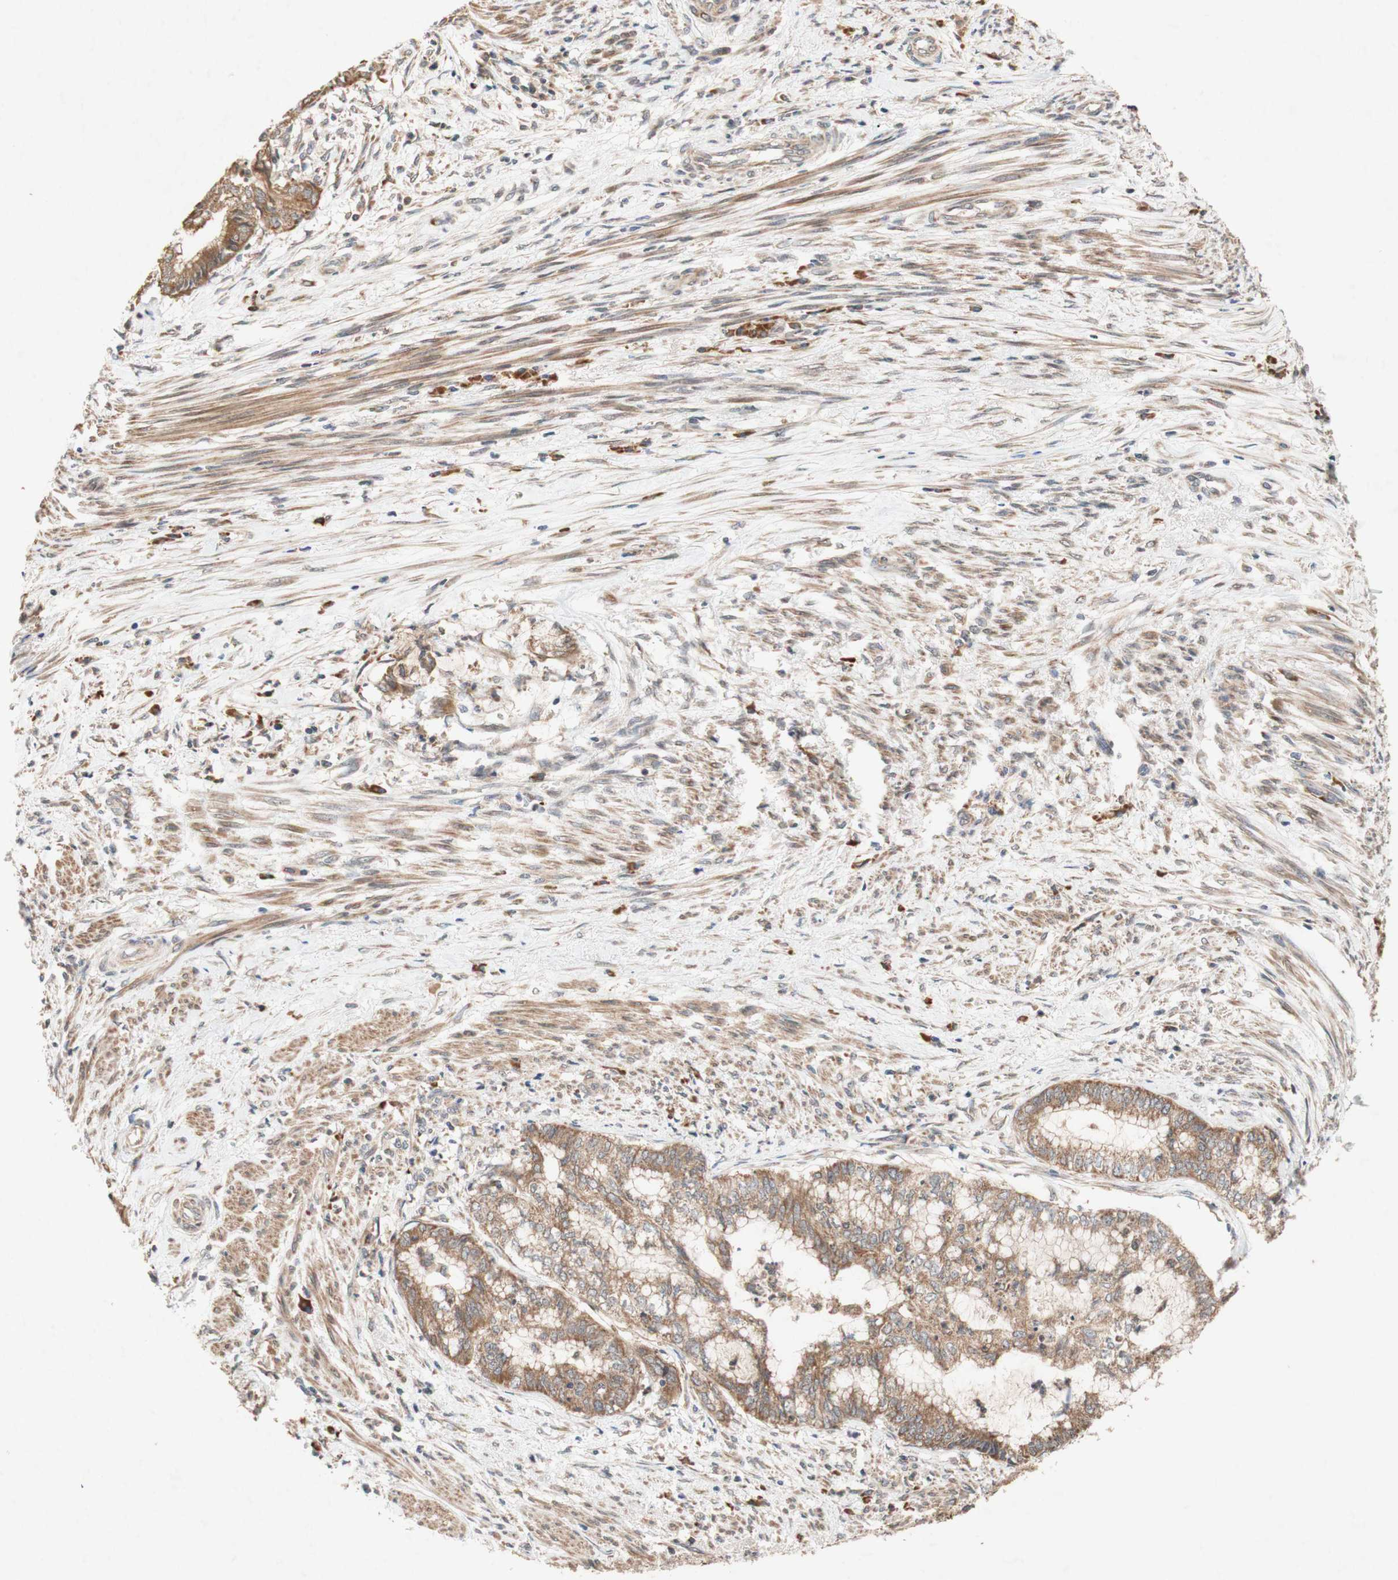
{"staining": {"intensity": "moderate", "quantity": ">75%", "location": "cytoplasmic/membranous"}, "tissue": "endometrial cancer", "cell_type": "Tumor cells", "image_type": "cancer", "snomed": [{"axis": "morphology", "description": "Necrosis, NOS"}, {"axis": "morphology", "description": "Adenocarcinoma, NOS"}, {"axis": "topography", "description": "Endometrium"}], "caption": "Immunohistochemical staining of endometrial cancer (adenocarcinoma) demonstrates moderate cytoplasmic/membranous protein positivity in about >75% of tumor cells.", "gene": "DDOST", "patient": {"sex": "female", "age": 79}}